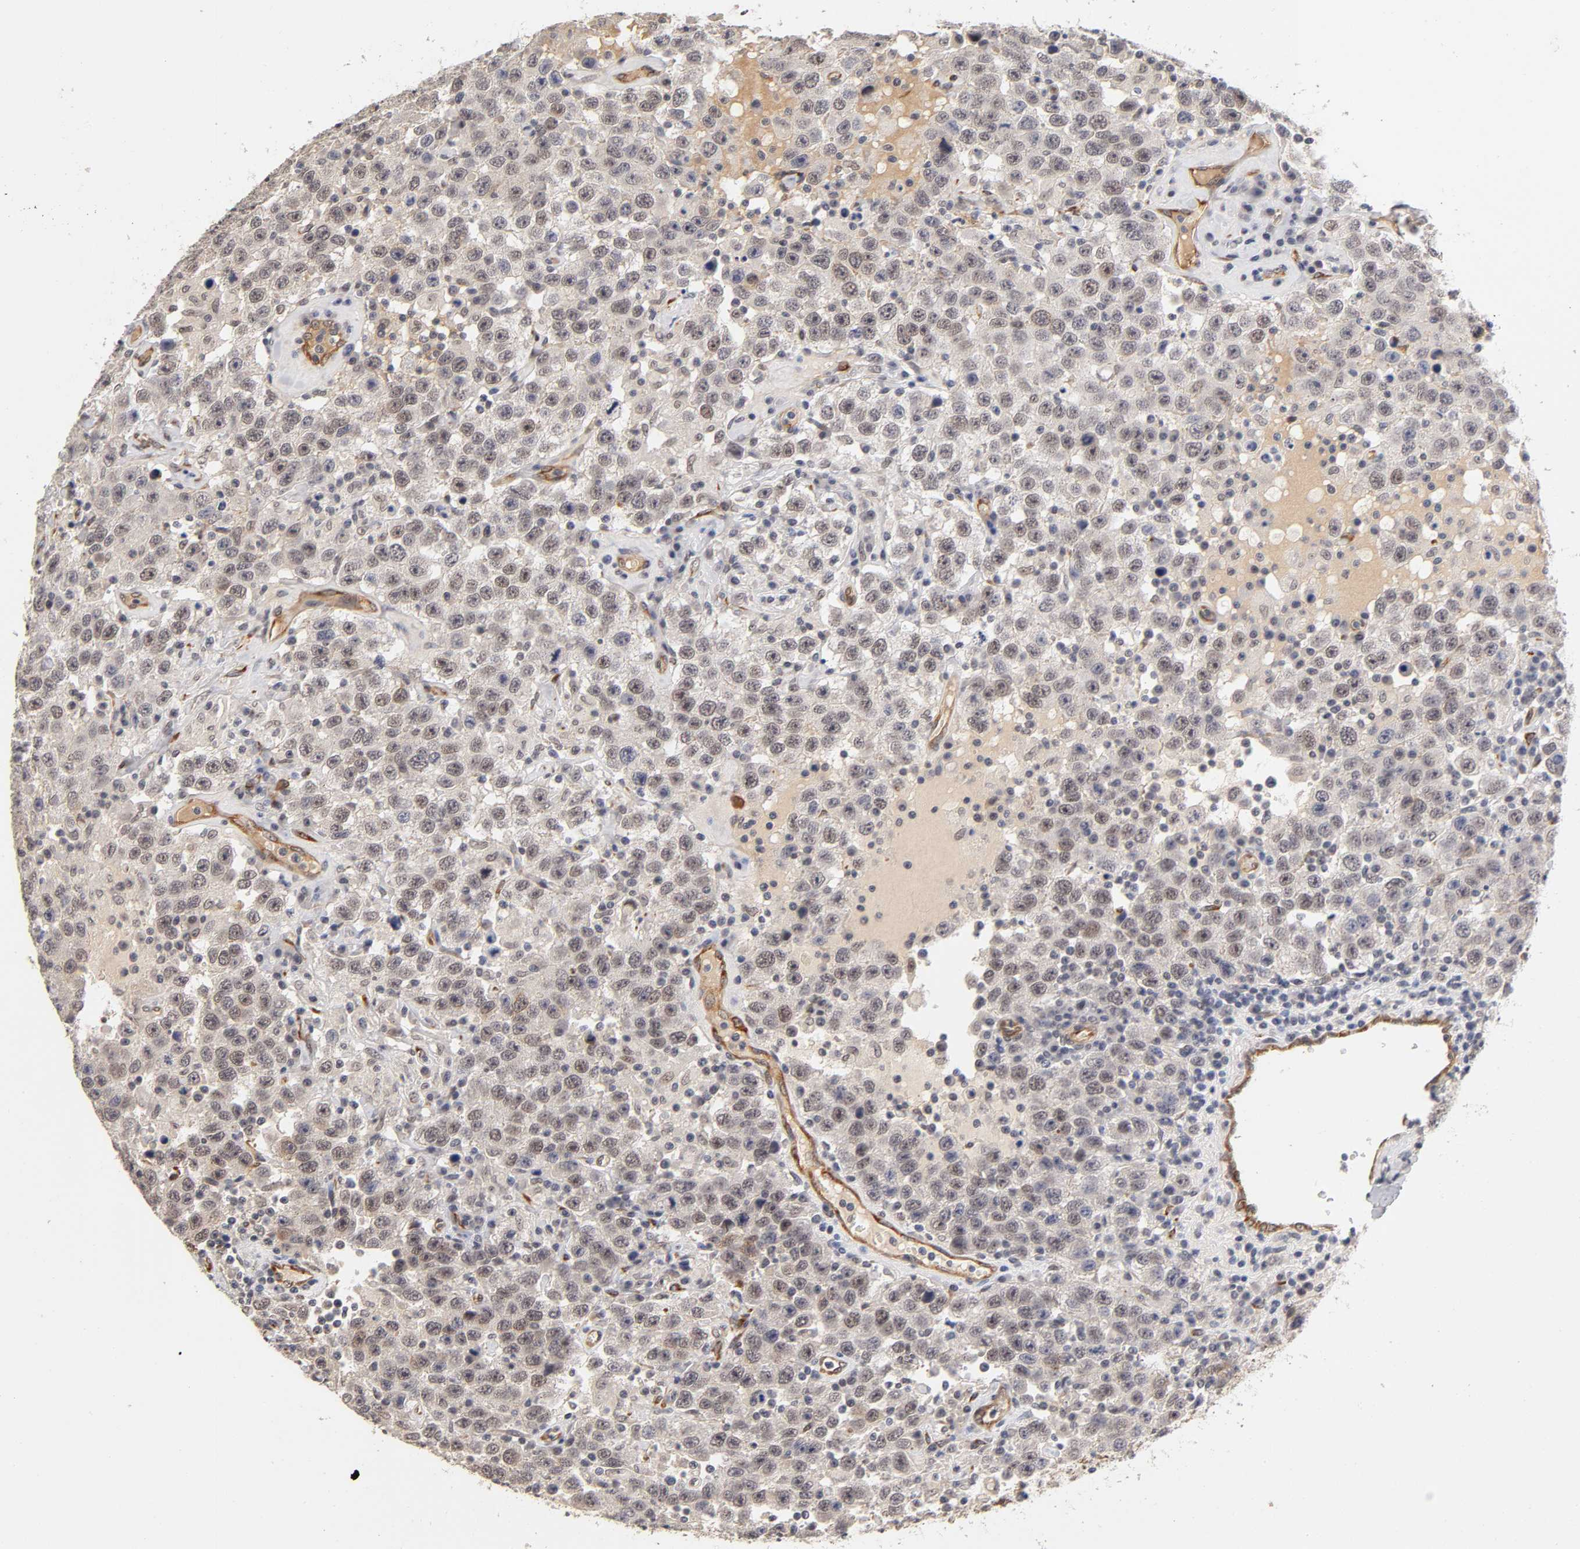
{"staining": {"intensity": "weak", "quantity": "<25%", "location": "cytoplasmic/membranous,nuclear"}, "tissue": "testis cancer", "cell_type": "Tumor cells", "image_type": "cancer", "snomed": [{"axis": "morphology", "description": "Seminoma, NOS"}, {"axis": "topography", "description": "Testis"}], "caption": "IHC of testis seminoma shows no staining in tumor cells.", "gene": "LAMB1", "patient": {"sex": "male", "age": 41}}